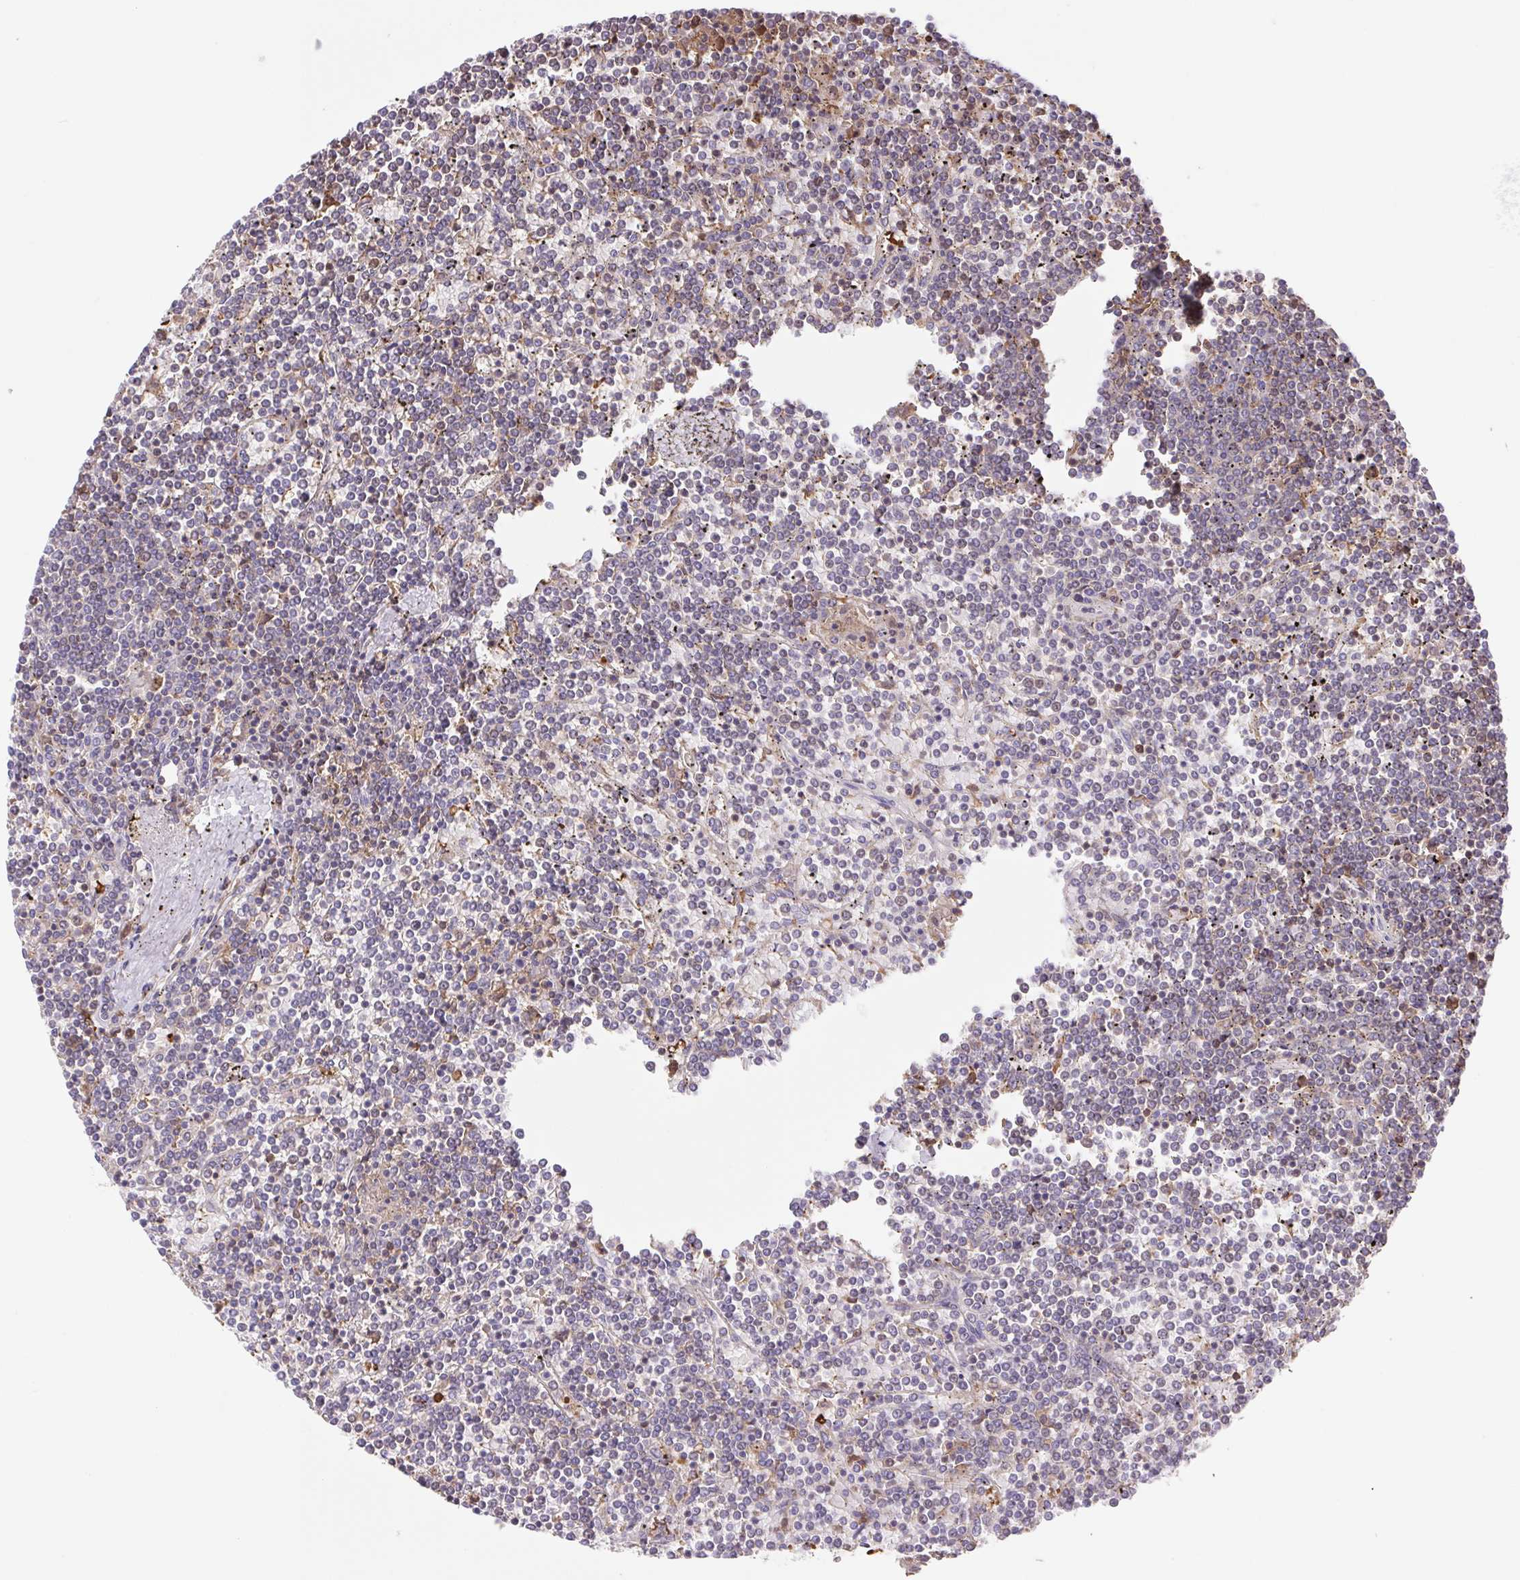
{"staining": {"intensity": "negative", "quantity": "none", "location": "none"}, "tissue": "lymphoma", "cell_type": "Tumor cells", "image_type": "cancer", "snomed": [{"axis": "morphology", "description": "Malignant lymphoma, non-Hodgkin's type, Low grade"}, {"axis": "topography", "description": "Spleen"}], "caption": "Immunohistochemistry of low-grade malignant lymphoma, non-Hodgkin's type exhibits no staining in tumor cells.", "gene": "TPRG1", "patient": {"sex": "female", "age": 19}}